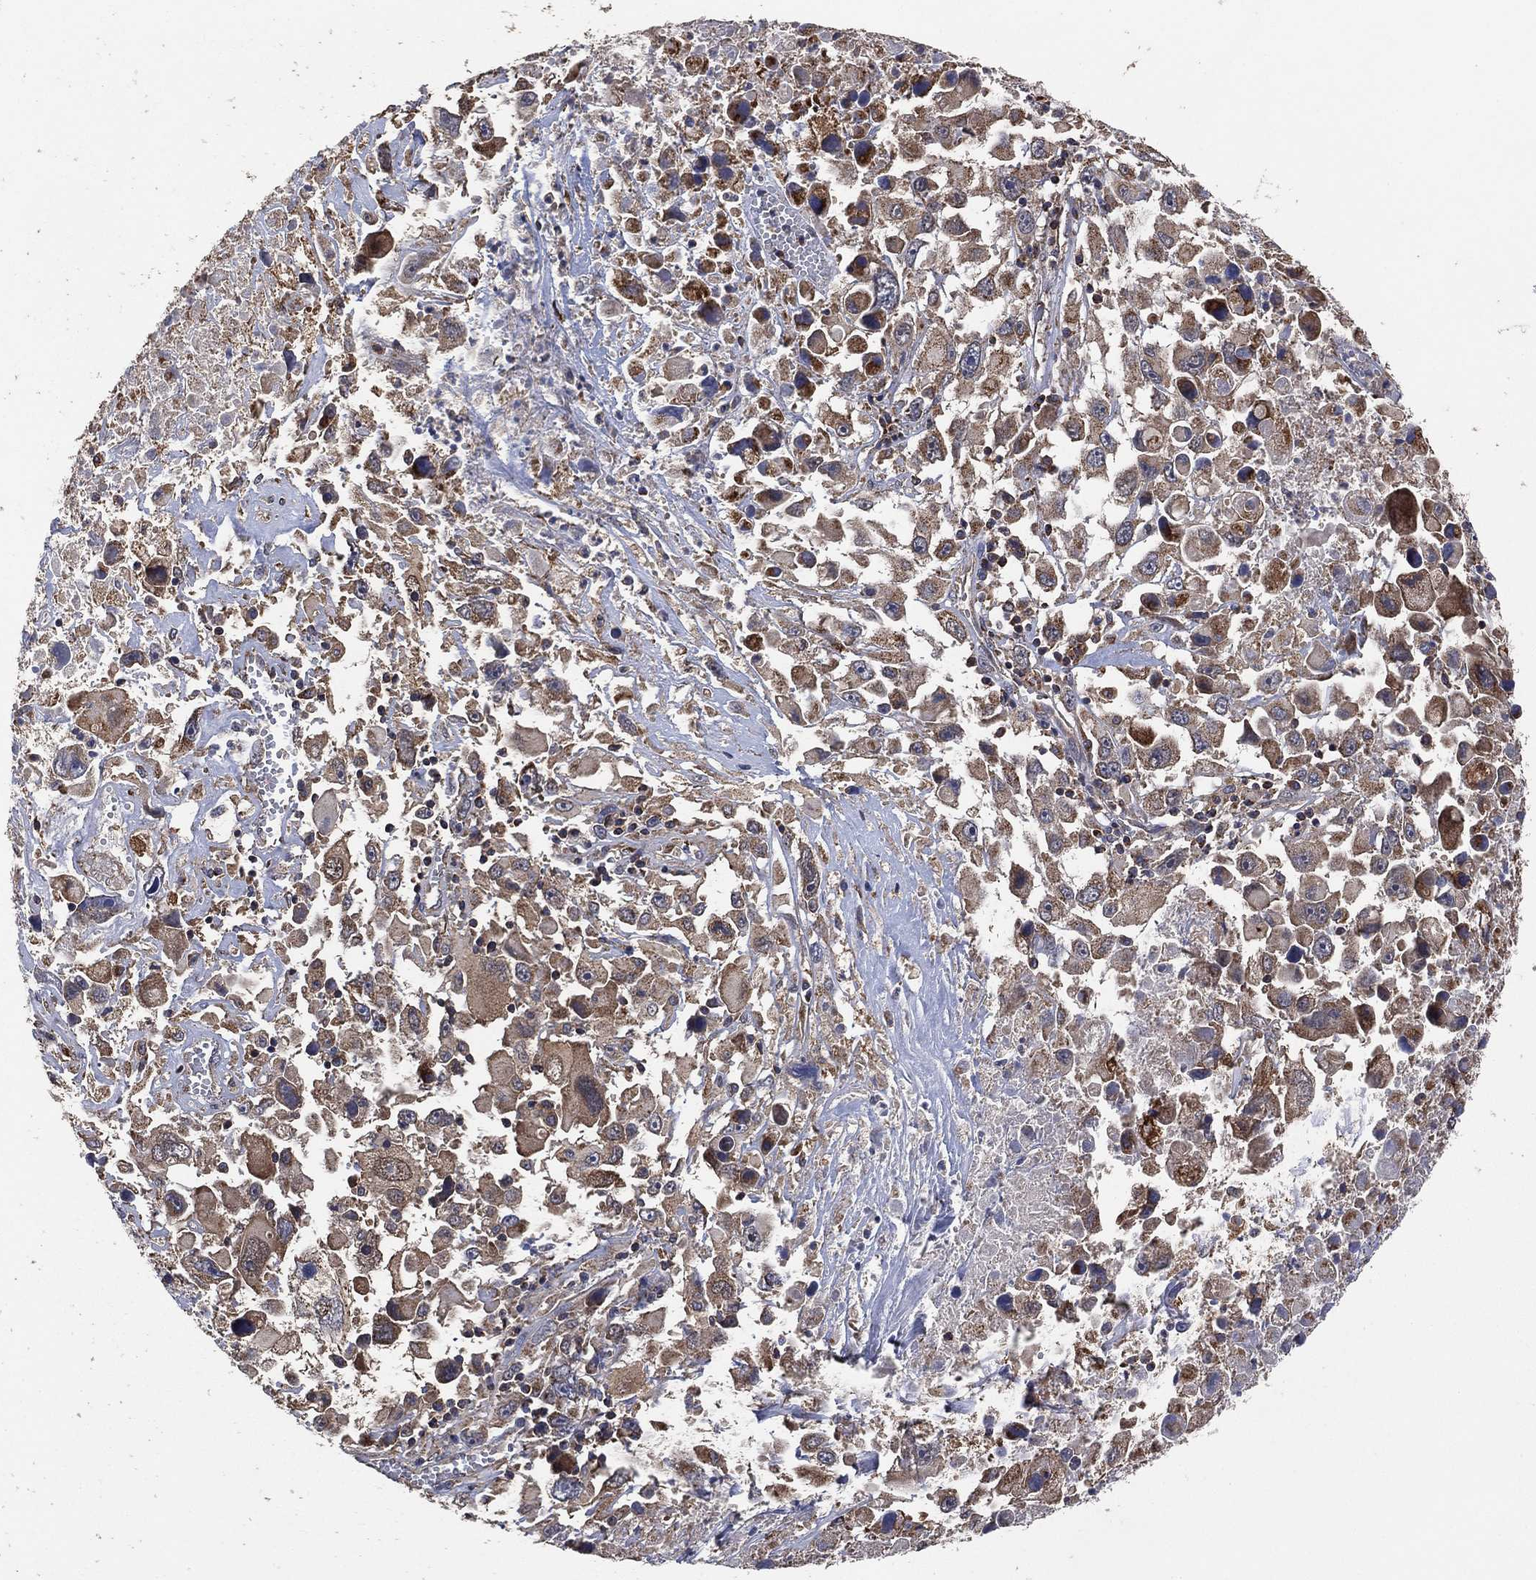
{"staining": {"intensity": "moderate", "quantity": "<25%", "location": "cytoplasmic/membranous"}, "tissue": "melanoma", "cell_type": "Tumor cells", "image_type": "cancer", "snomed": [{"axis": "morphology", "description": "Malignant melanoma, Metastatic site"}, {"axis": "topography", "description": "Soft tissue"}], "caption": "A photomicrograph showing moderate cytoplasmic/membranous staining in about <25% of tumor cells in malignant melanoma (metastatic site), as visualized by brown immunohistochemical staining.", "gene": "LIMD1", "patient": {"sex": "male", "age": 50}}